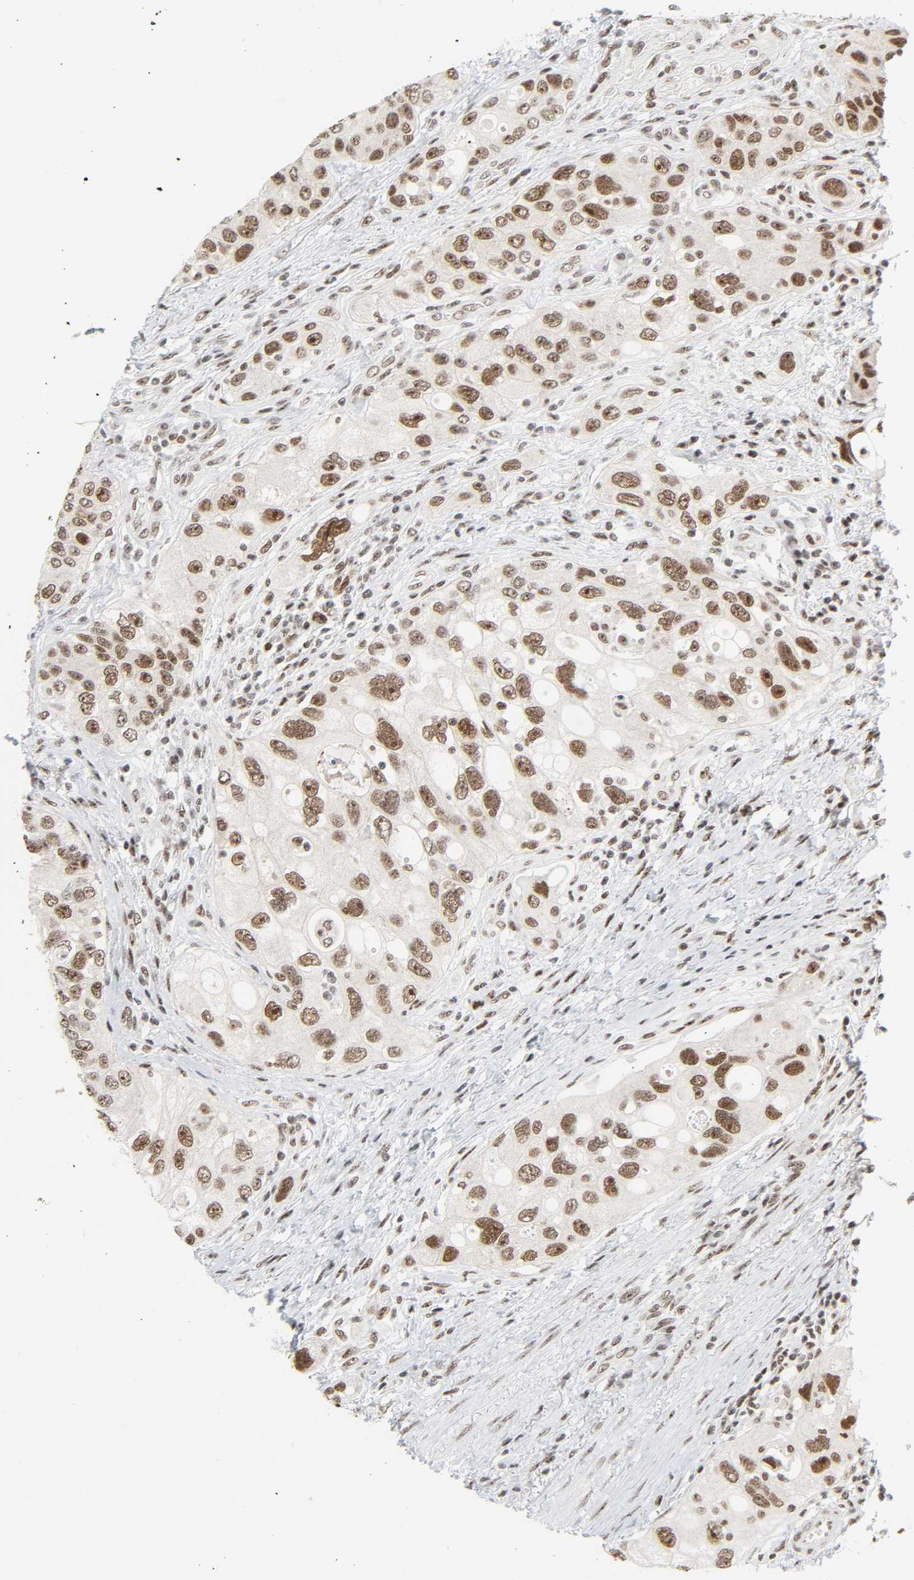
{"staining": {"intensity": "moderate", "quantity": ">75%", "location": "nuclear"}, "tissue": "urothelial cancer", "cell_type": "Tumor cells", "image_type": "cancer", "snomed": [{"axis": "morphology", "description": "Urothelial carcinoma, High grade"}, {"axis": "topography", "description": "Urinary bladder"}], "caption": "The histopathology image shows a brown stain indicating the presence of a protein in the nuclear of tumor cells in high-grade urothelial carcinoma. The protein of interest is stained brown, and the nuclei are stained in blue (DAB (3,3'-diaminobenzidine) IHC with brightfield microscopy, high magnification).", "gene": "CDK7", "patient": {"sex": "female", "age": 56}}